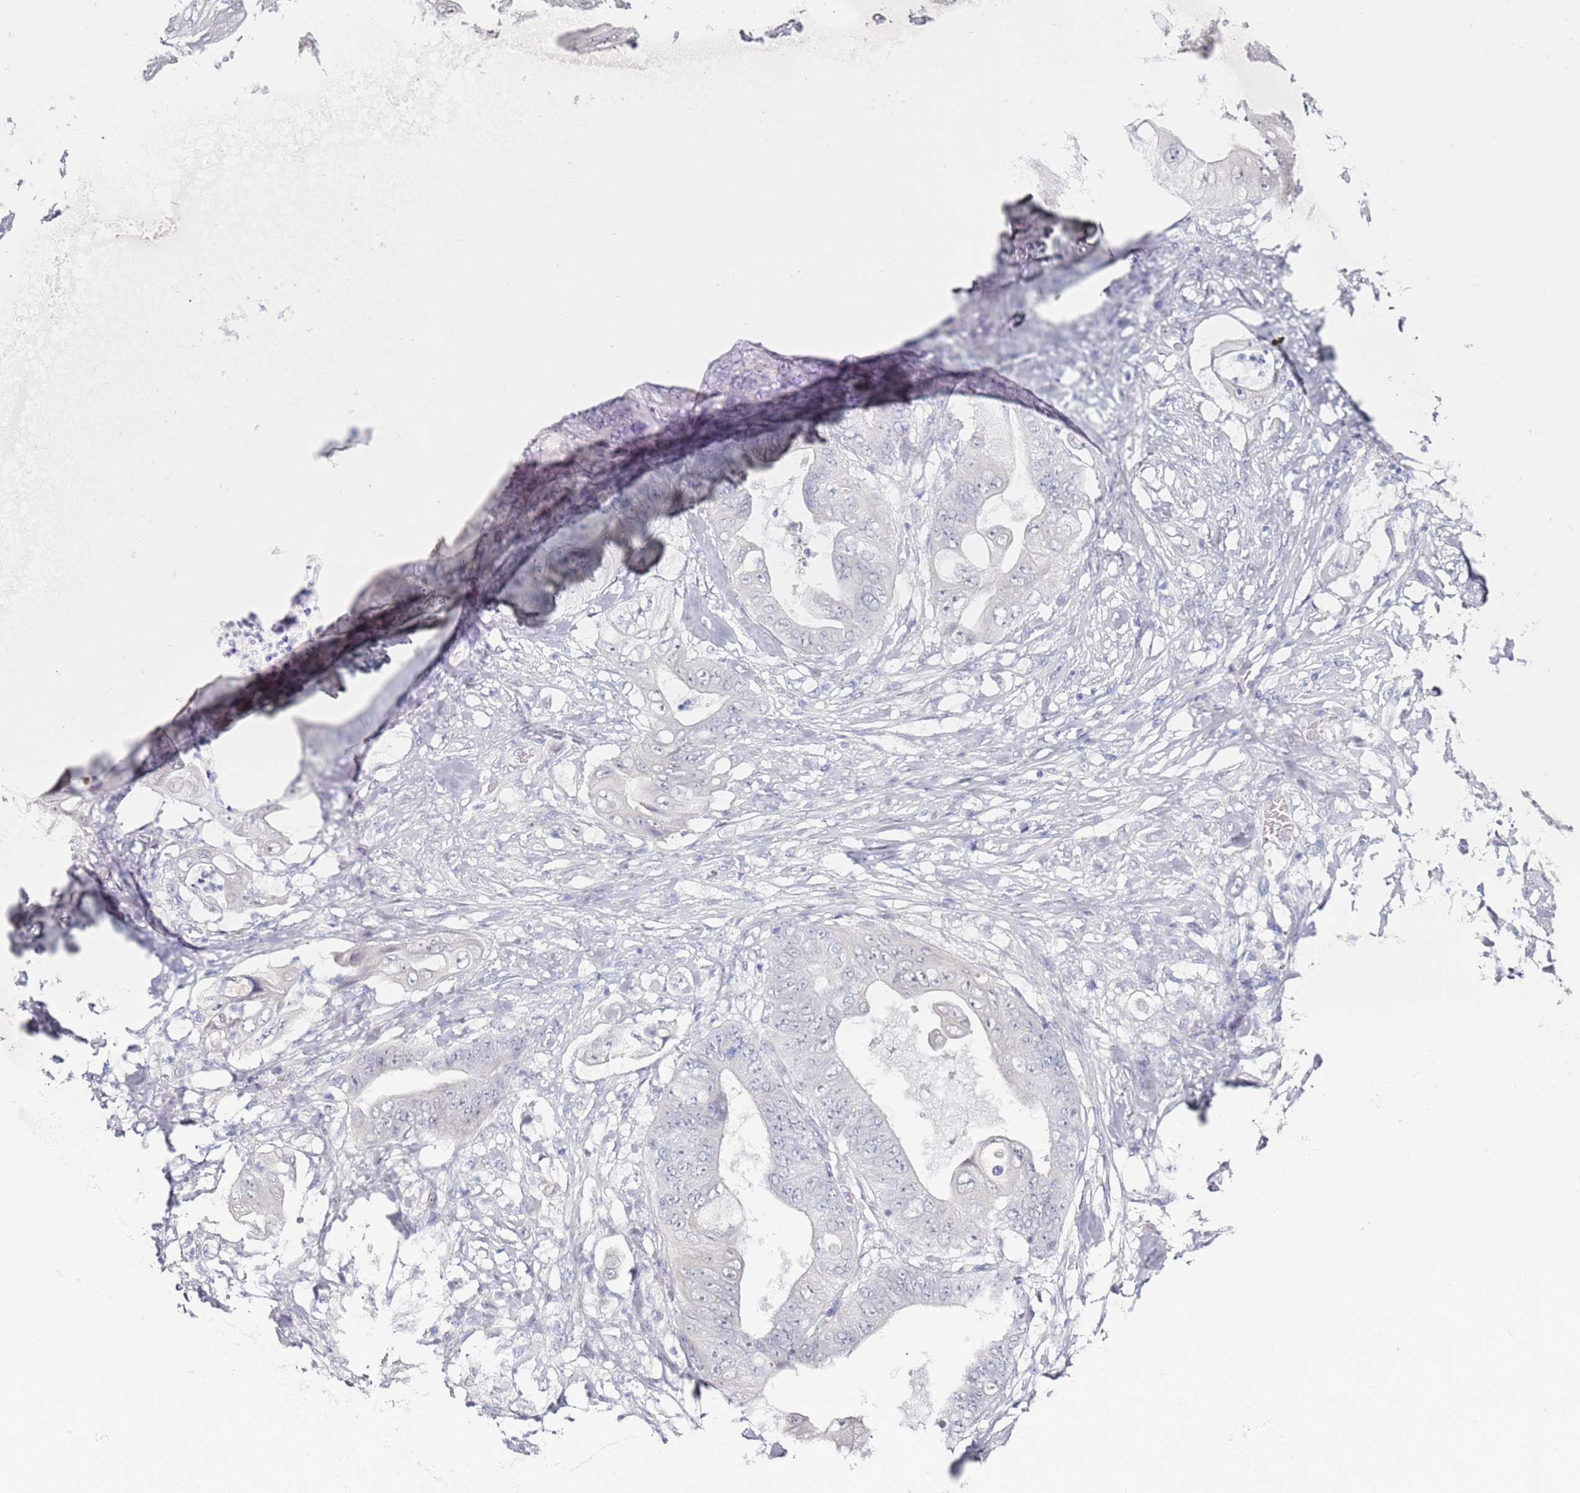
{"staining": {"intensity": "negative", "quantity": "none", "location": "none"}, "tissue": "stomach cancer", "cell_type": "Tumor cells", "image_type": "cancer", "snomed": [{"axis": "morphology", "description": "Adenocarcinoma, NOS"}, {"axis": "topography", "description": "Stomach"}], "caption": "The IHC image has no significant positivity in tumor cells of stomach cancer tissue.", "gene": "DNAH11", "patient": {"sex": "female", "age": 73}}